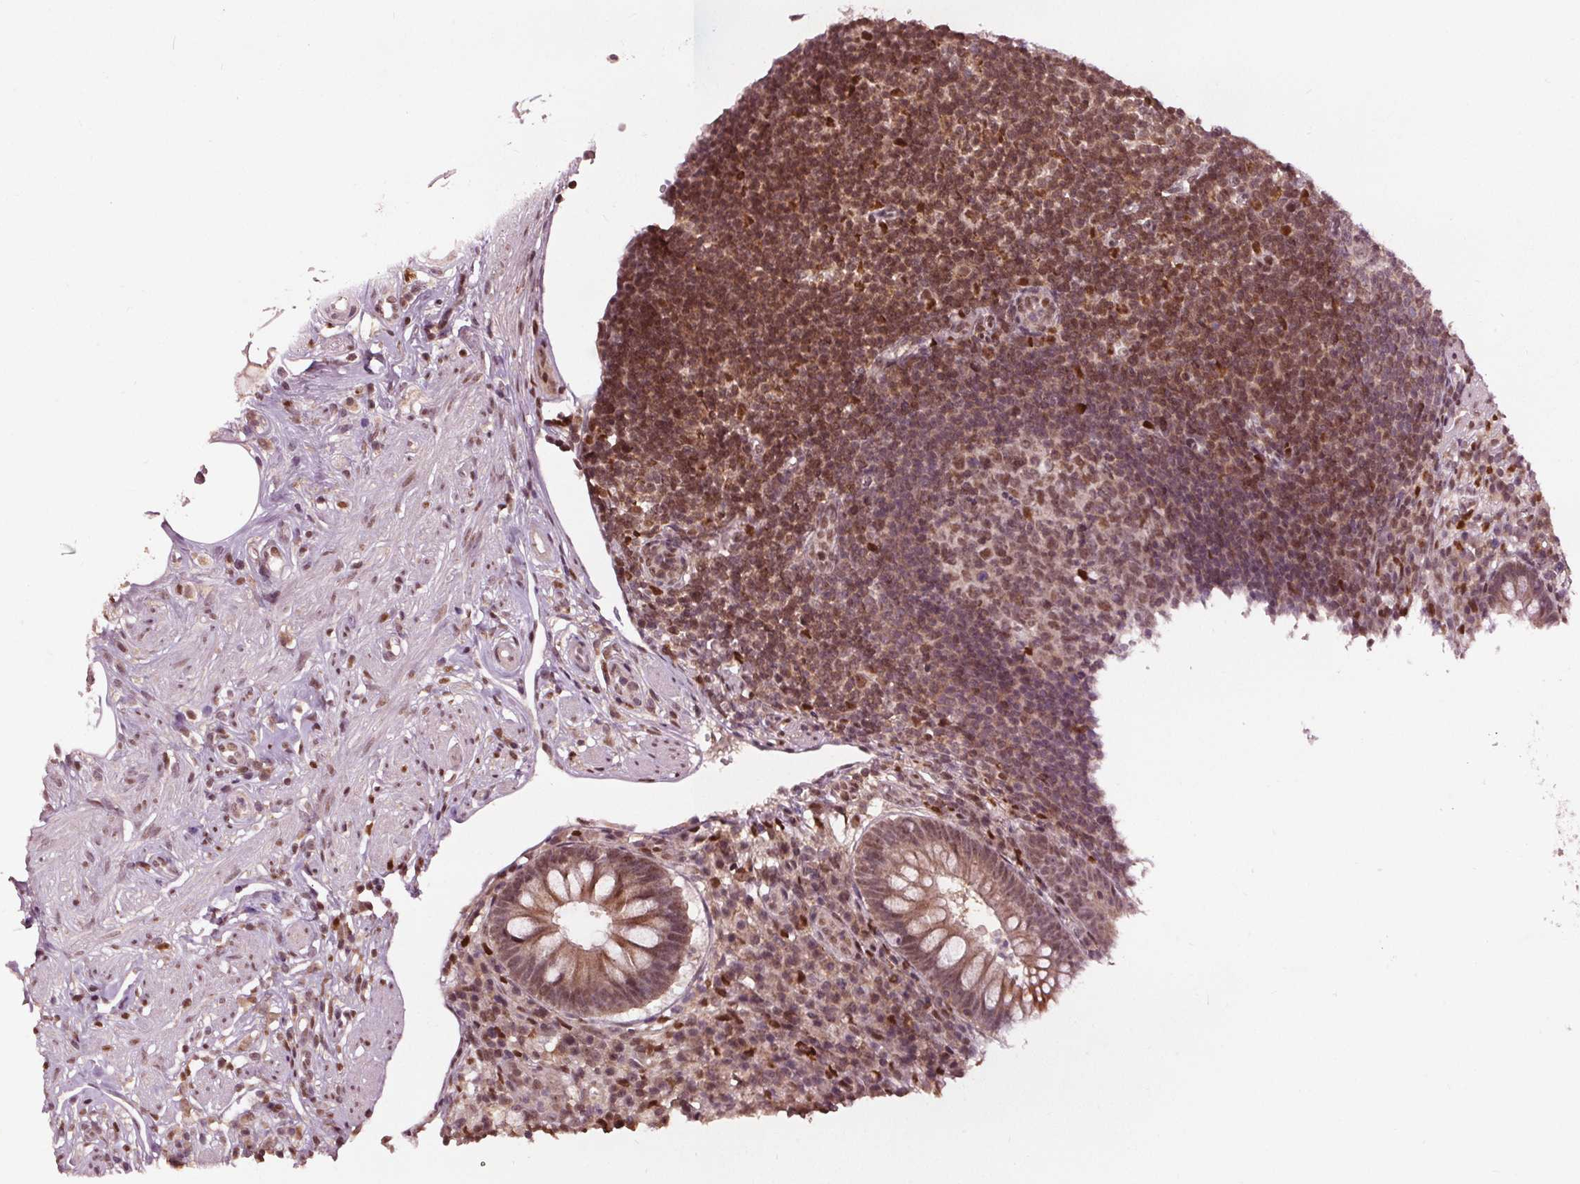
{"staining": {"intensity": "moderate", "quantity": ">75%", "location": "cytoplasmic/membranous,nuclear"}, "tissue": "appendix", "cell_type": "Glandular cells", "image_type": "normal", "snomed": [{"axis": "morphology", "description": "Normal tissue, NOS"}, {"axis": "topography", "description": "Appendix"}], "caption": "Immunohistochemical staining of benign human appendix shows moderate cytoplasmic/membranous,nuclear protein expression in approximately >75% of glandular cells. (IHC, brightfield microscopy, high magnification).", "gene": "DDX11", "patient": {"sex": "female", "age": 56}}